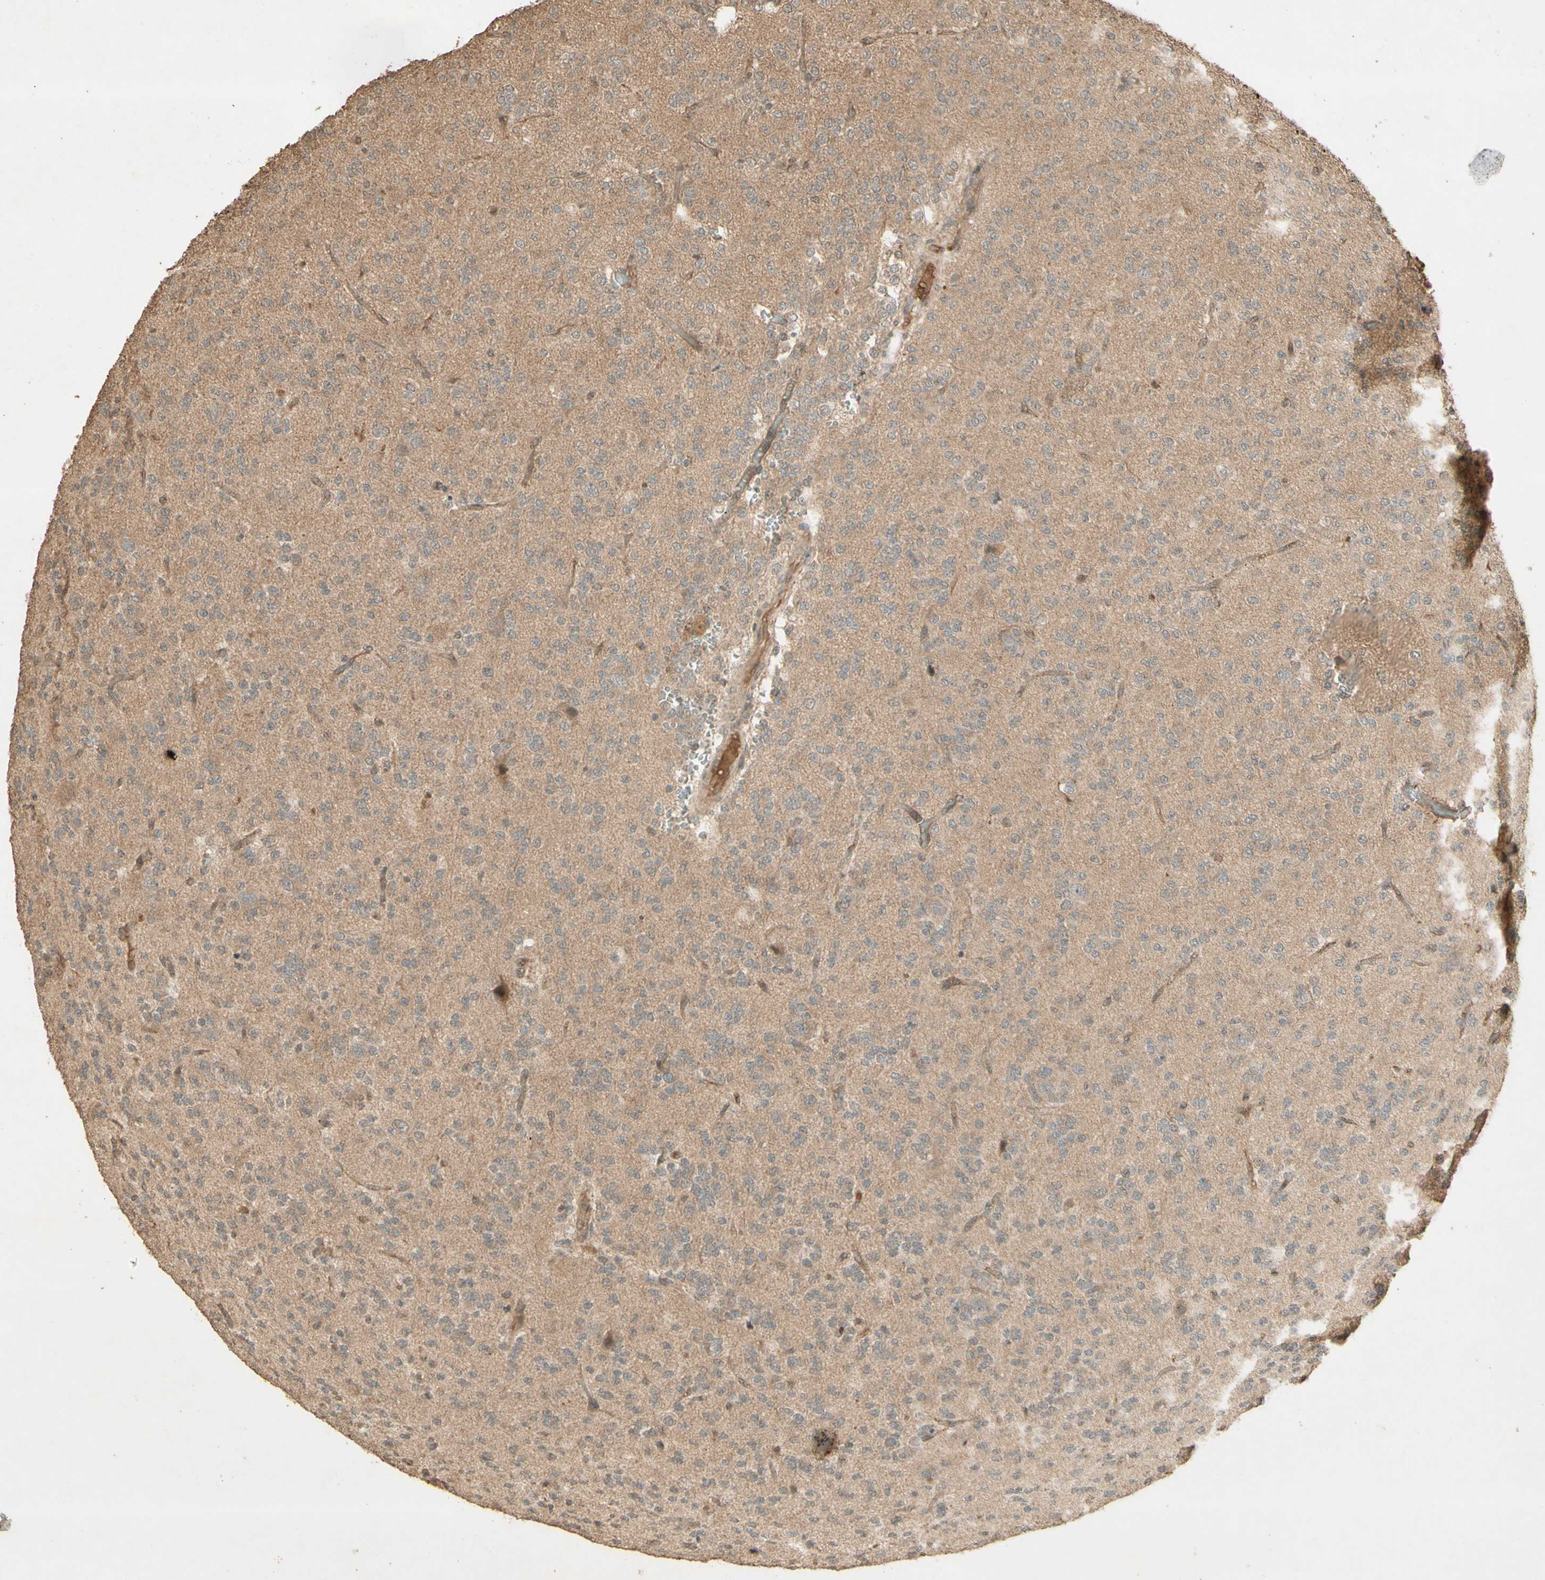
{"staining": {"intensity": "moderate", "quantity": "<25%", "location": "cytoplasmic/membranous"}, "tissue": "glioma", "cell_type": "Tumor cells", "image_type": "cancer", "snomed": [{"axis": "morphology", "description": "Glioma, malignant, Low grade"}, {"axis": "topography", "description": "Brain"}], "caption": "IHC (DAB (3,3'-diaminobenzidine)) staining of malignant low-grade glioma exhibits moderate cytoplasmic/membranous protein staining in about <25% of tumor cells. The staining was performed using DAB (3,3'-diaminobenzidine), with brown indicating positive protein expression. Nuclei are stained blue with hematoxylin.", "gene": "SMAD9", "patient": {"sex": "male", "age": 38}}